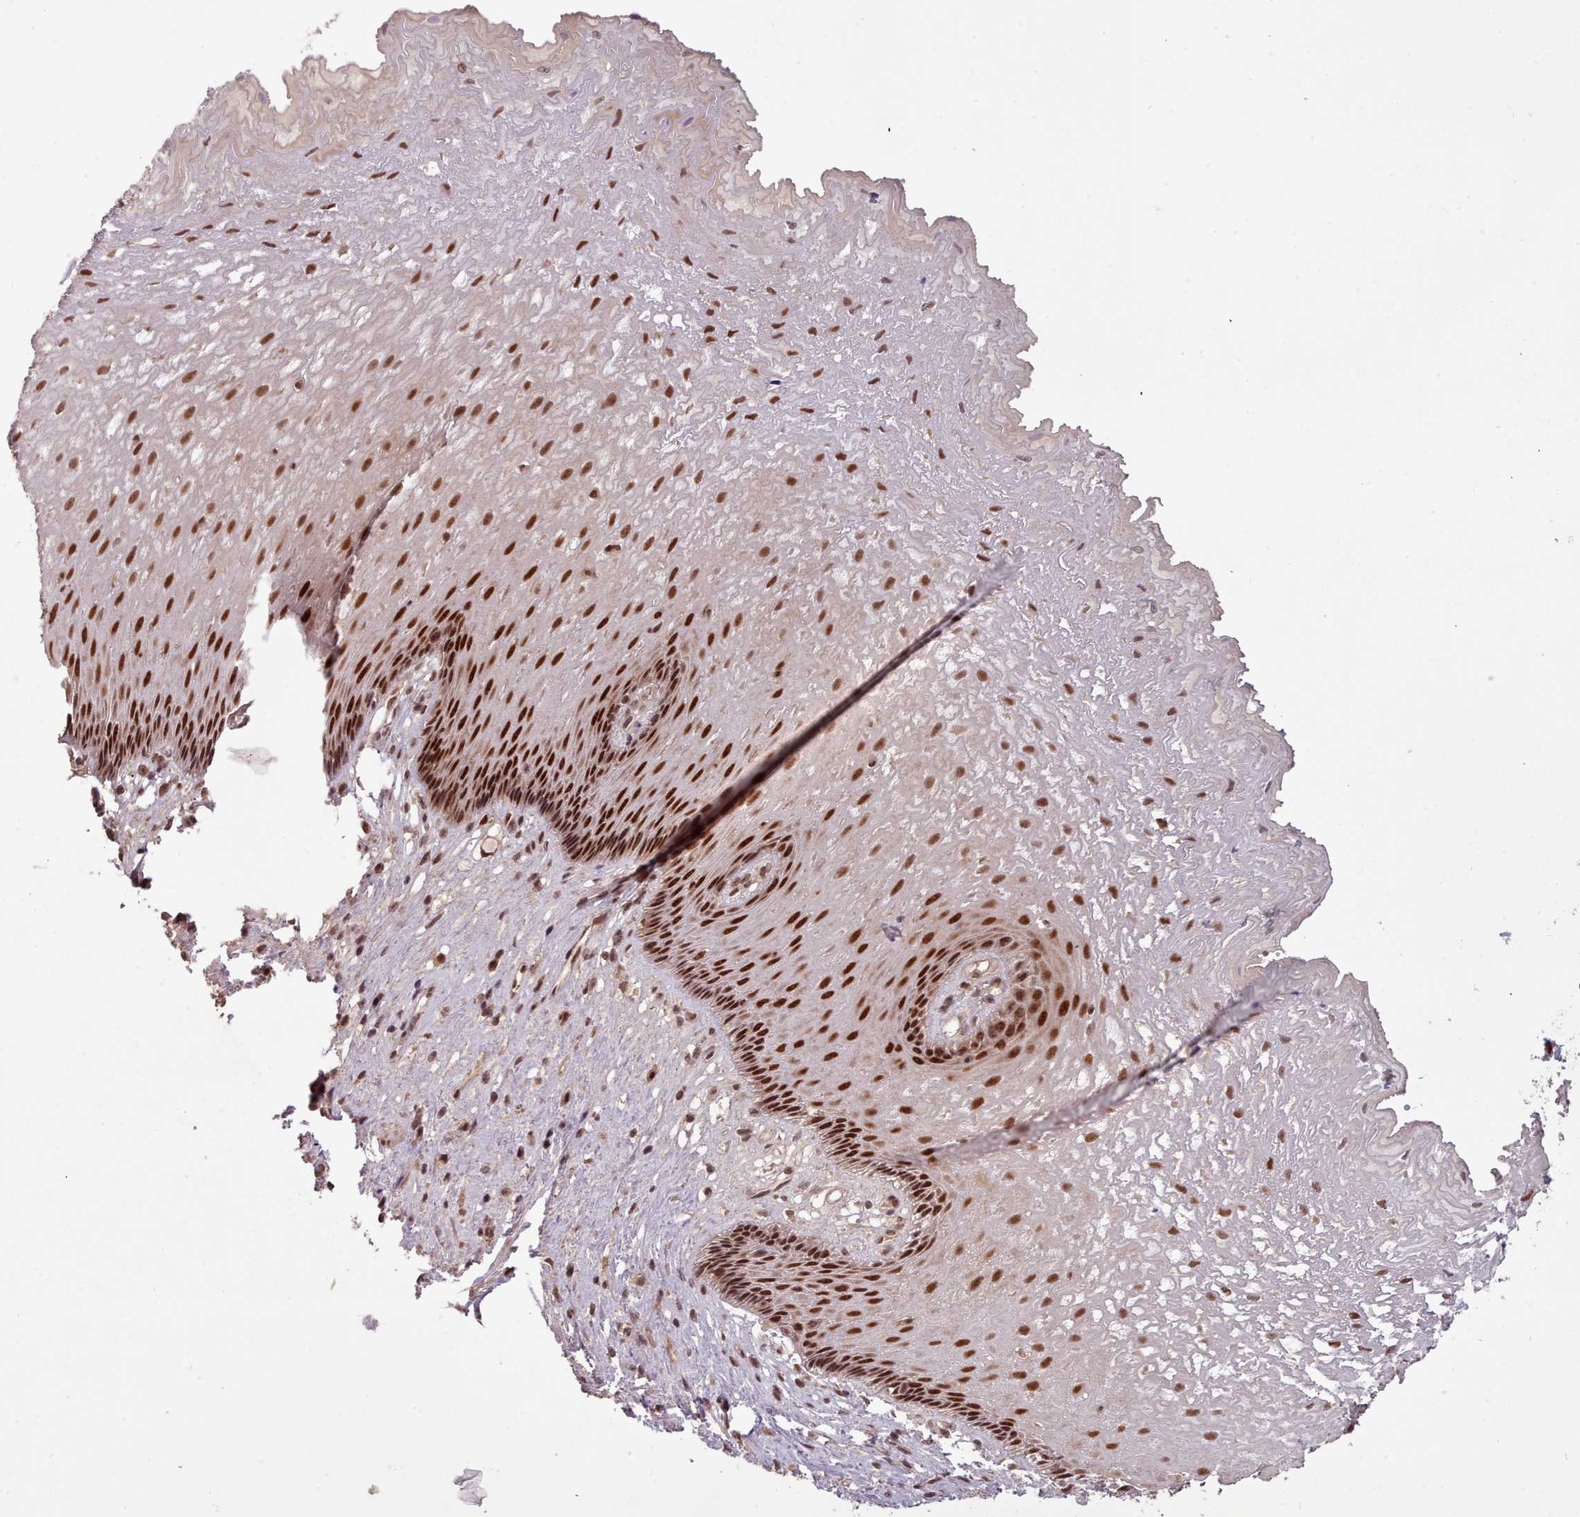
{"staining": {"intensity": "strong", "quantity": "25%-75%", "location": "nuclear"}, "tissue": "esophagus", "cell_type": "Squamous epithelial cells", "image_type": "normal", "snomed": [{"axis": "morphology", "description": "Normal tissue, NOS"}, {"axis": "topography", "description": "Esophagus"}], "caption": "Protein staining demonstrates strong nuclear positivity in about 25%-75% of squamous epithelial cells in benign esophagus. Immunohistochemistry (ihc) stains the protein in brown and the nuclei are stained blue.", "gene": "CDC6", "patient": {"sex": "male", "age": 60}}